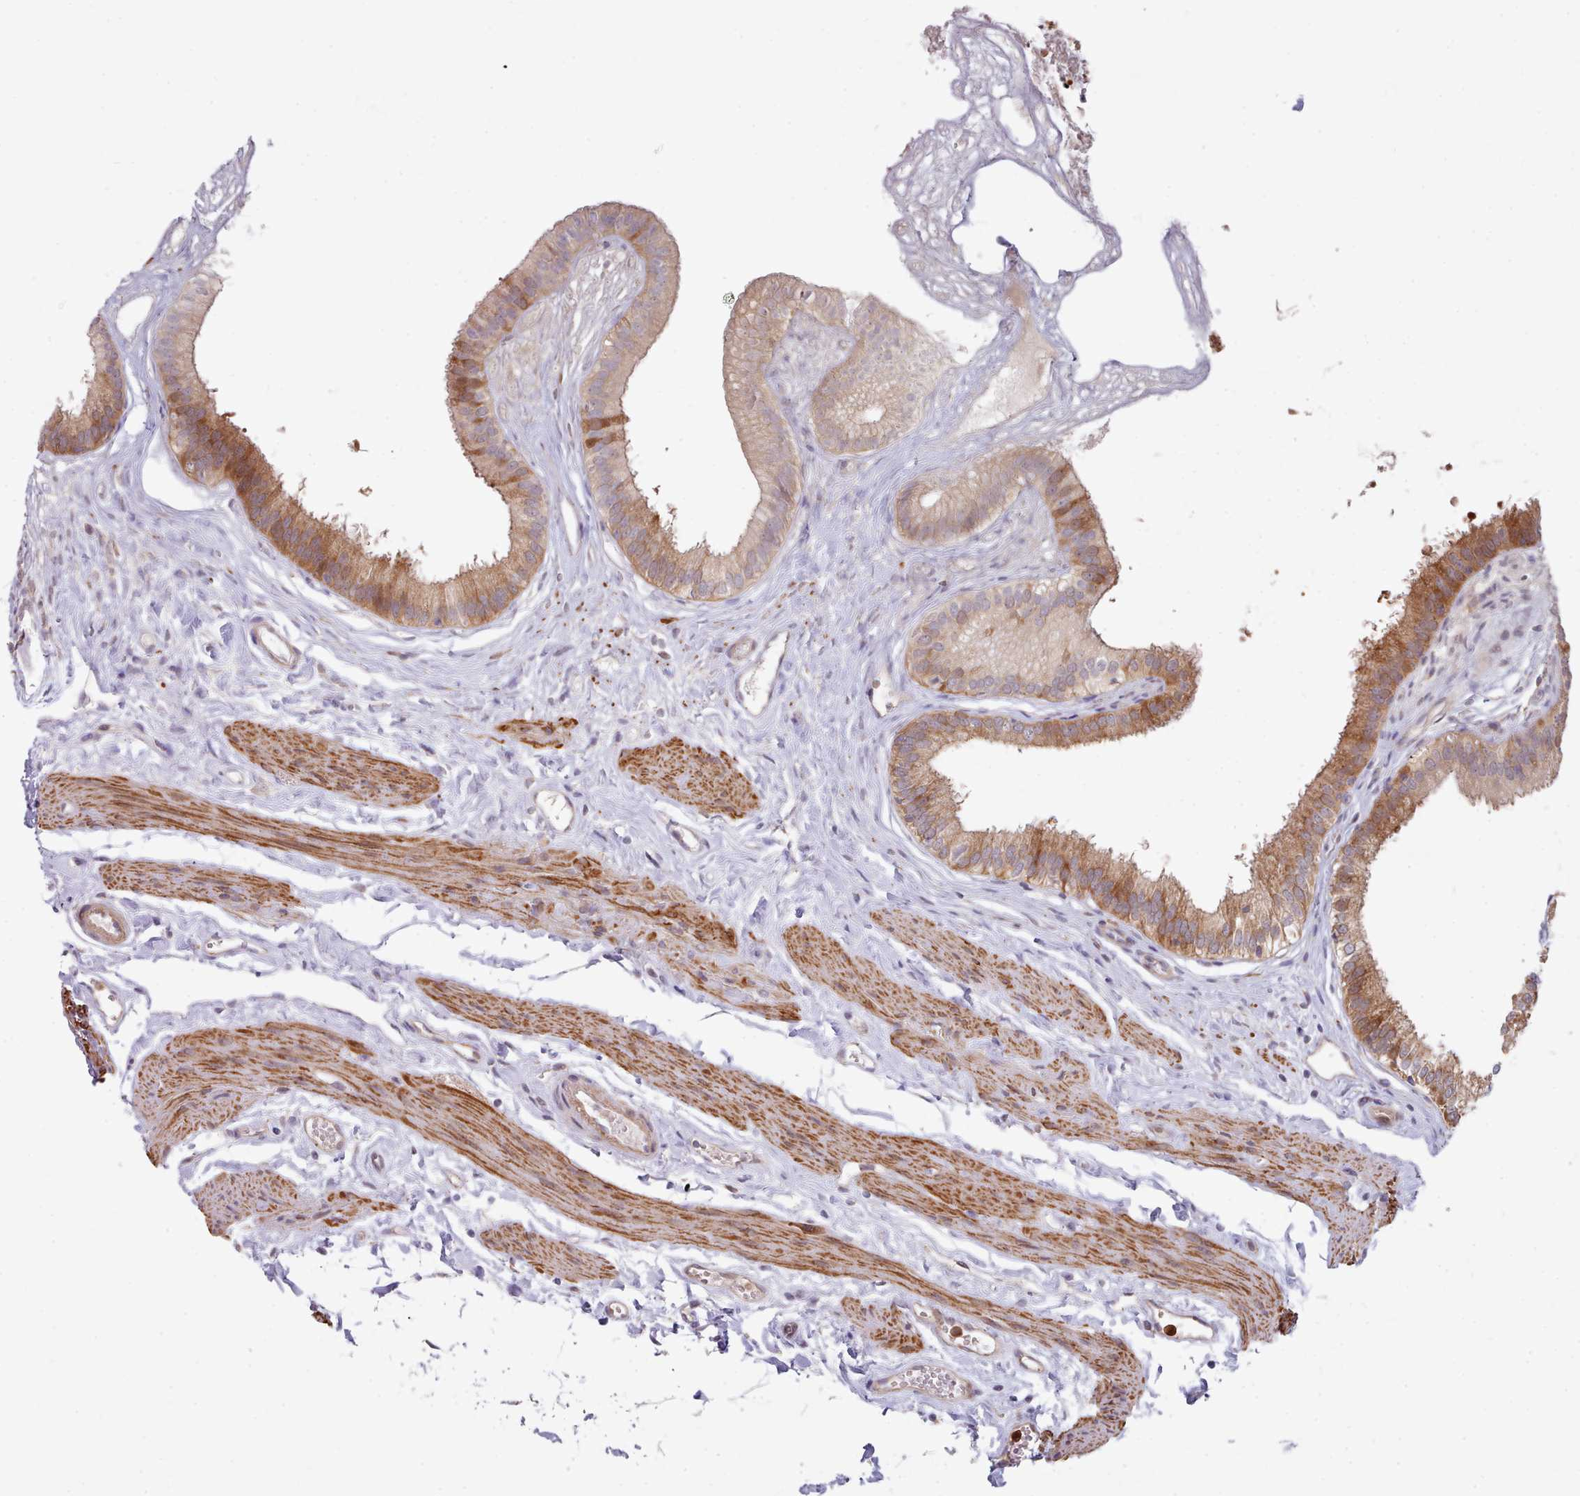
{"staining": {"intensity": "moderate", "quantity": ">75%", "location": "cytoplasmic/membranous"}, "tissue": "gallbladder", "cell_type": "Glandular cells", "image_type": "normal", "snomed": [{"axis": "morphology", "description": "Normal tissue, NOS"}, {"axis": "topography", "description": "Gallbladder"}], "caption": "Immunohistochemistry (IHC) (DAB) staining of unremarkable human gallbladder shows moderate cytoplasmic/membranous protein expression in about >75% of glandular cells. The staining is performed using DAB (3,3'-diaminobenzidine) brown chromogen to label protein expression. The nuclei are counter-stained blue using hematoxylin.", "gene": "TRIM26", "patient": {"sex": "female", "age": 54}}